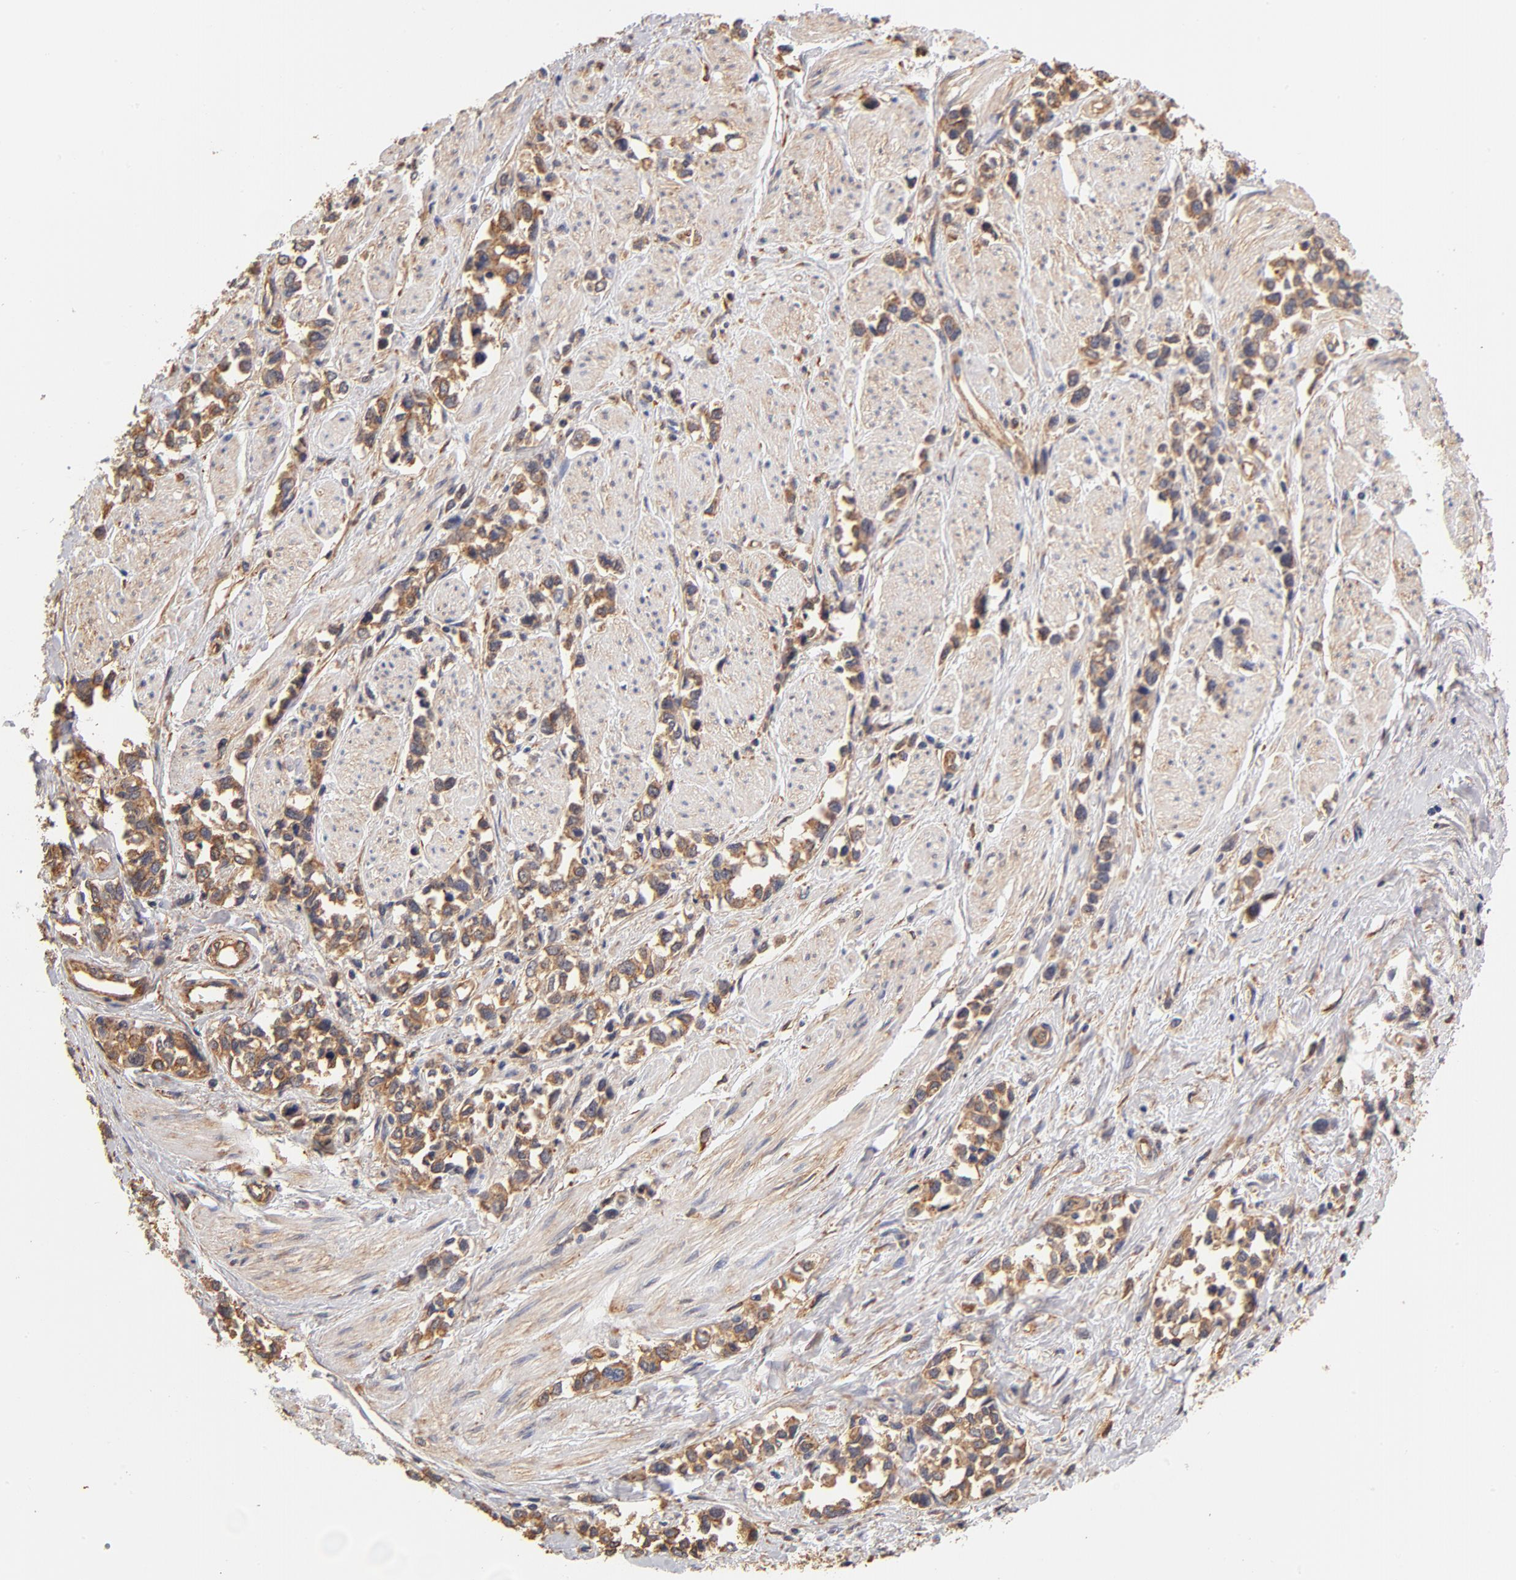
{"staining": {"intensity": "weak", "quantity": ">75%", "location": "cytoplasmic/membranous"}, "tissue": "stomach cancer", "cell_type": "Tumor cells", "image_type": "cancer", "snomed": [{"axis": "morphology", "description": "Adenocarcinoma, NOS"}, {"axis": "topography", "description": "Stomach, upper"}], "caption": "A micrograph of human stomach cancer stained for a protein displays weak cytoplasmic/membranous brown staining in tumor cells.", "gene": "FCMR", "patient": {"sex": "male", "age": 76}}